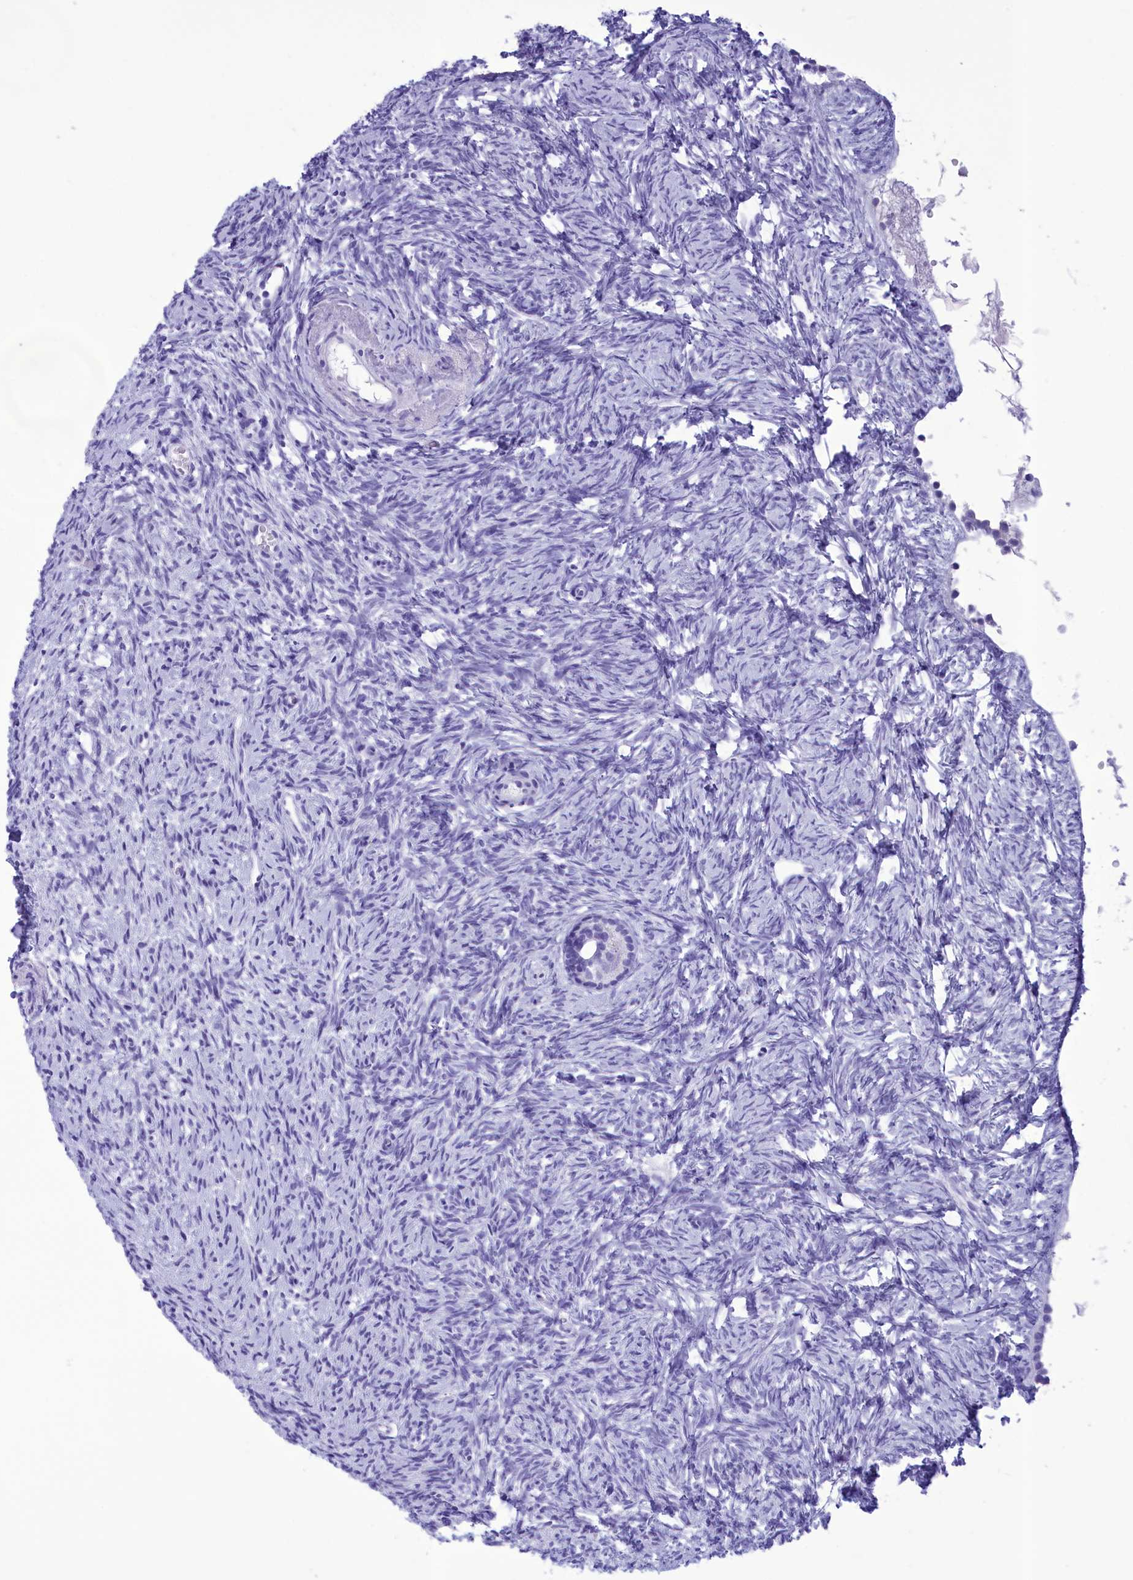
{"staining": {"intensity": "negative", "quantity": "none", "location": "none"}, "tissue": "ovary", "cell_type": "Follicle cells", "image_type": "normal", "snomed": [{"axis": "morphology", "description": "Normal tissue, NOS"}, {"axis": "topography", "description": "Ovary"}], "caption": "There is no significant staining in follicle cells of ovary. The staining was performed using DAB to visualize the protein expression in brown, while the nuclei were stained in blue with hematoxylin (Magnification: 20x).", "gene": "BRI3", "patient": {"sex": "female", "age": 51}}